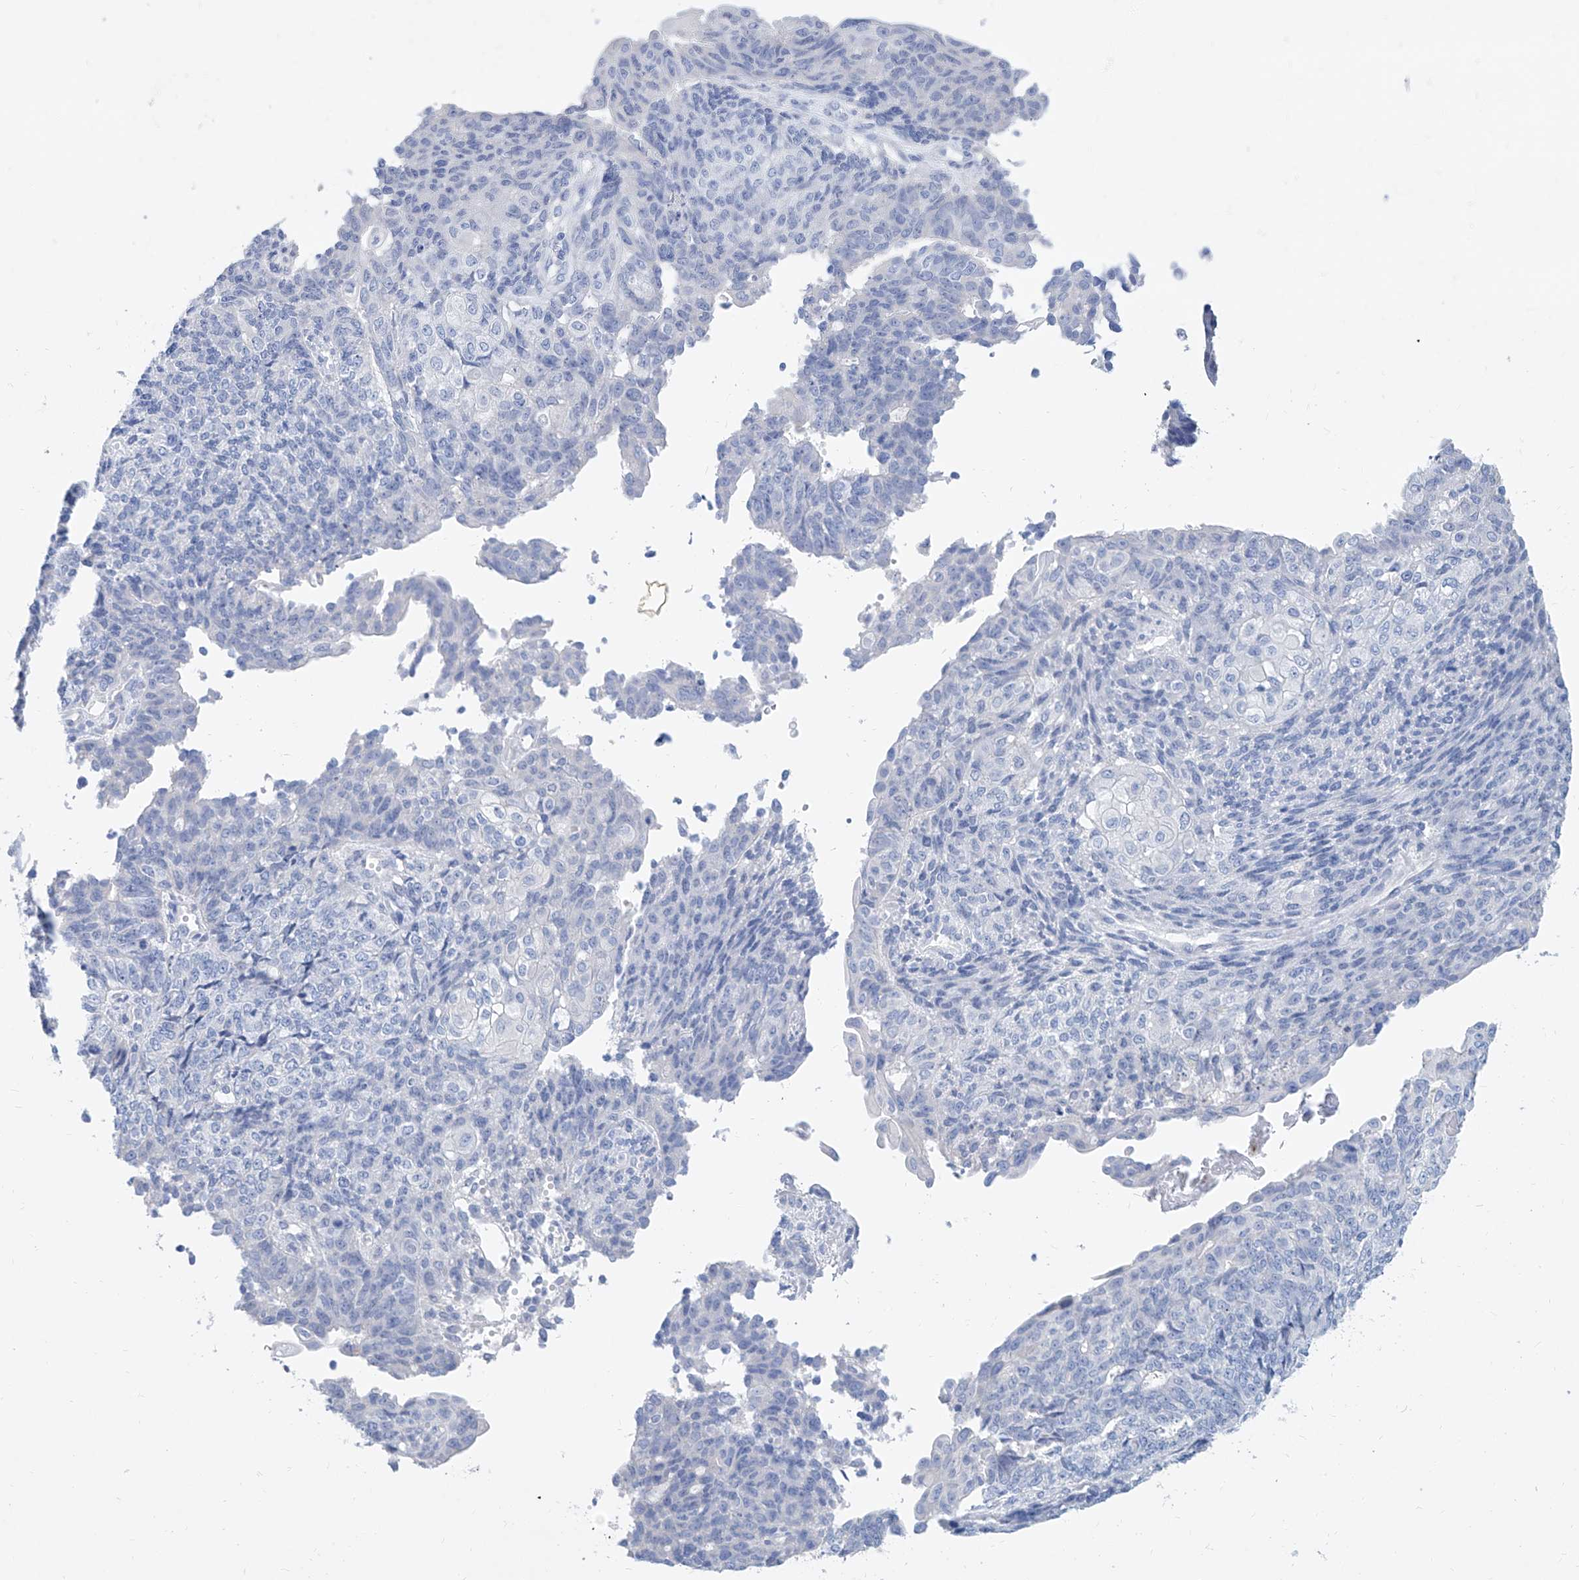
{"staining": {"intensity": "negative", "quantity": "none", "location": "none"}, "tissue": "endometrial cancer", "cell_type": "Tumor cells", "image_type": "cancer", "snomed": [{"axis": "morphology", "description": "Adenocarcinoma, NOS"}, {"axis": "topography", "description": "Endometrium"}], "caption": "IHC micrograph of endometrial cancer (adenocarcinoma) stained for a protein (brown), which shows no expression in tumor cells.", "gene": "SLC25A29", "patient": {"sex": "female", "age": 32}}